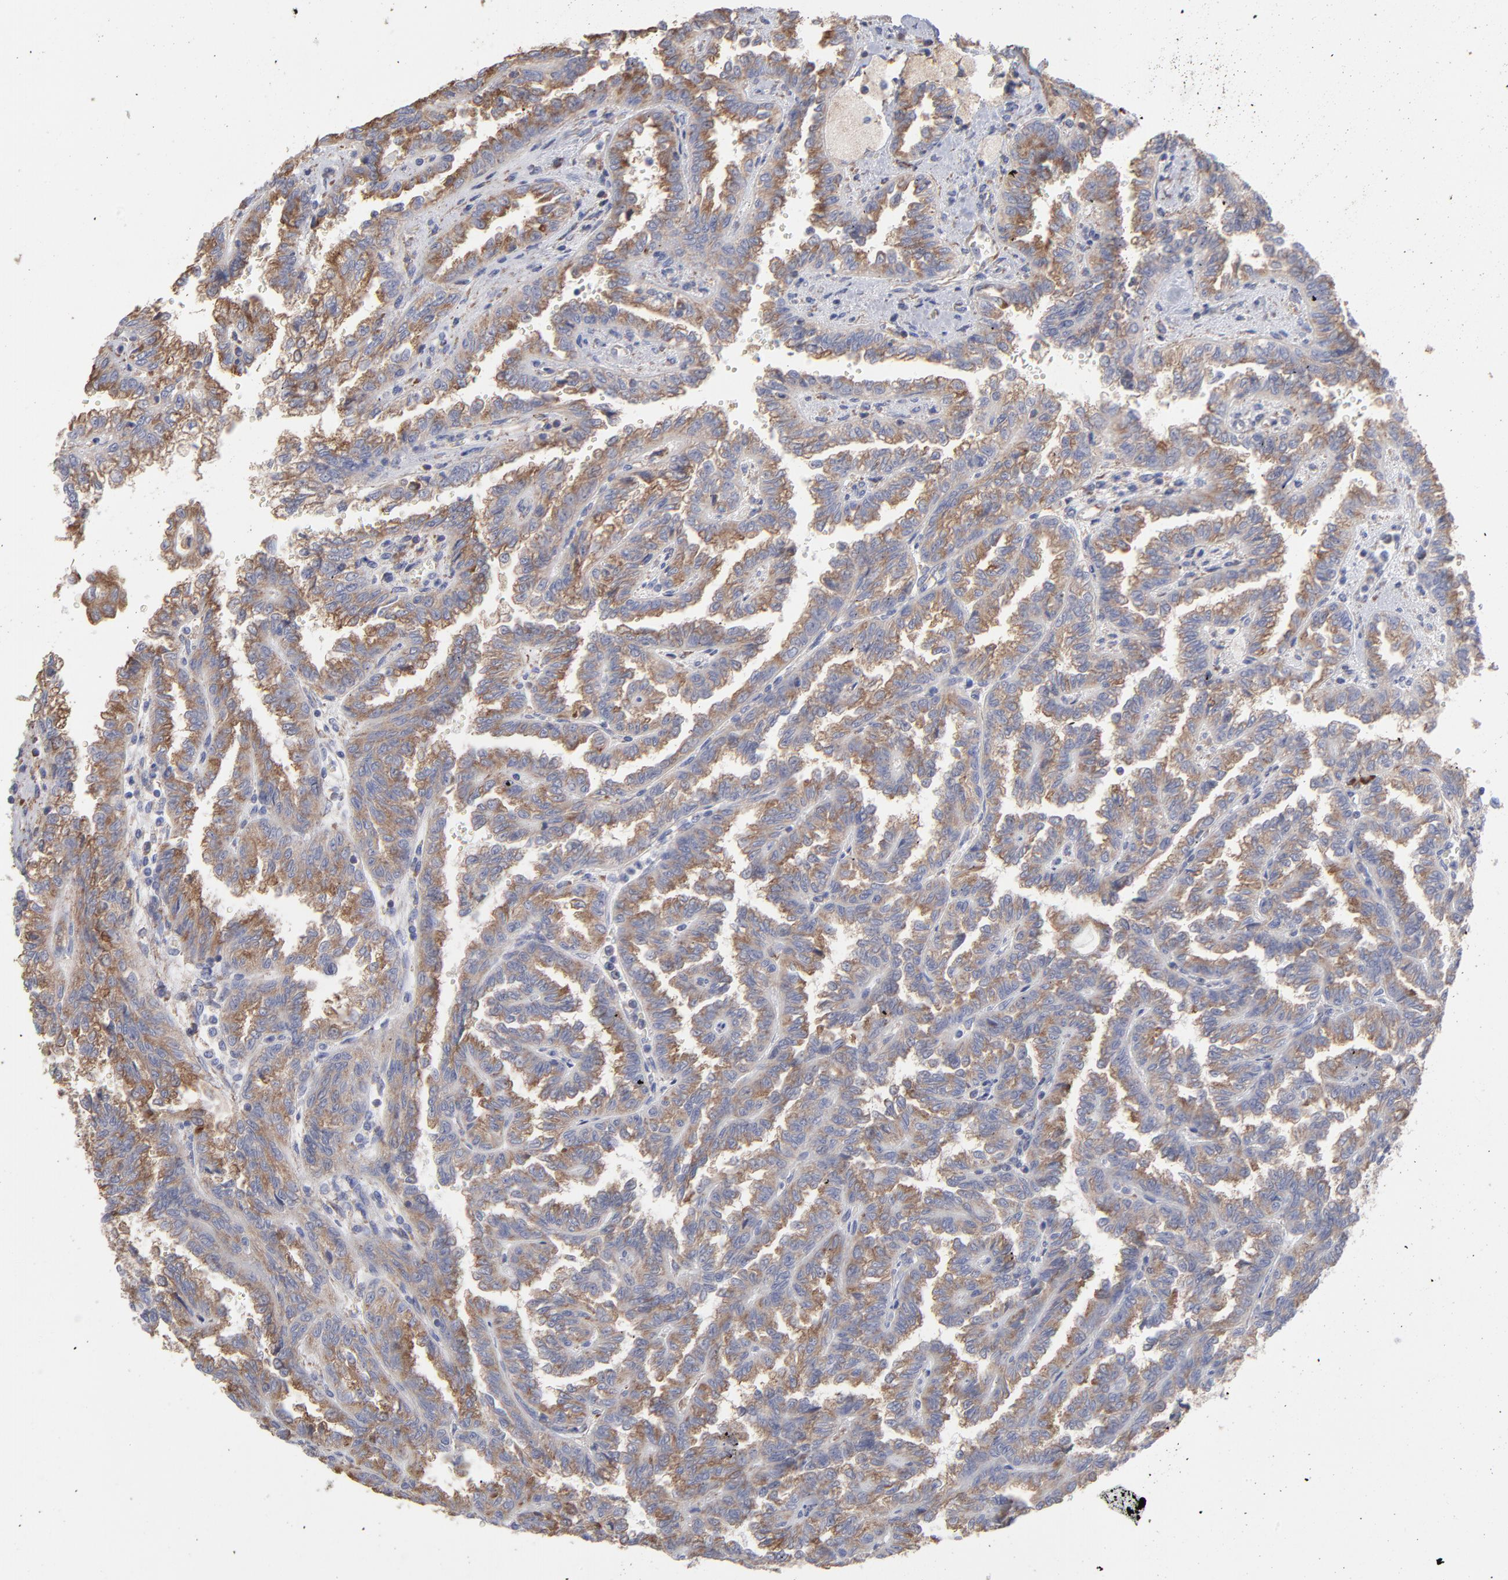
{"staining": {"intensity": "moderate", "quantity": ">75%", "location": "cytoplasmic/membranous"}, "tissue": "renal cancer", "cell_type": "Tumor cells", "image_type": "cancer", "snomed": [{"axis": "morphology", "description": "Inflammation, NOS"}, {"axis": "morphology", "description": "Adenocarcinoma, NOS"}, {"axis": "topography", "description": "Kidney"}], "caption": "Immunohistochemical staining of human renal cancer (adenocarcinoma) exhibits medium levels of moderate cytoplasmic/membranous protein staining in approximately >75% of tumor cells.", "gene": "RPL3", "patient": {"sex": "male", "age": 68}}